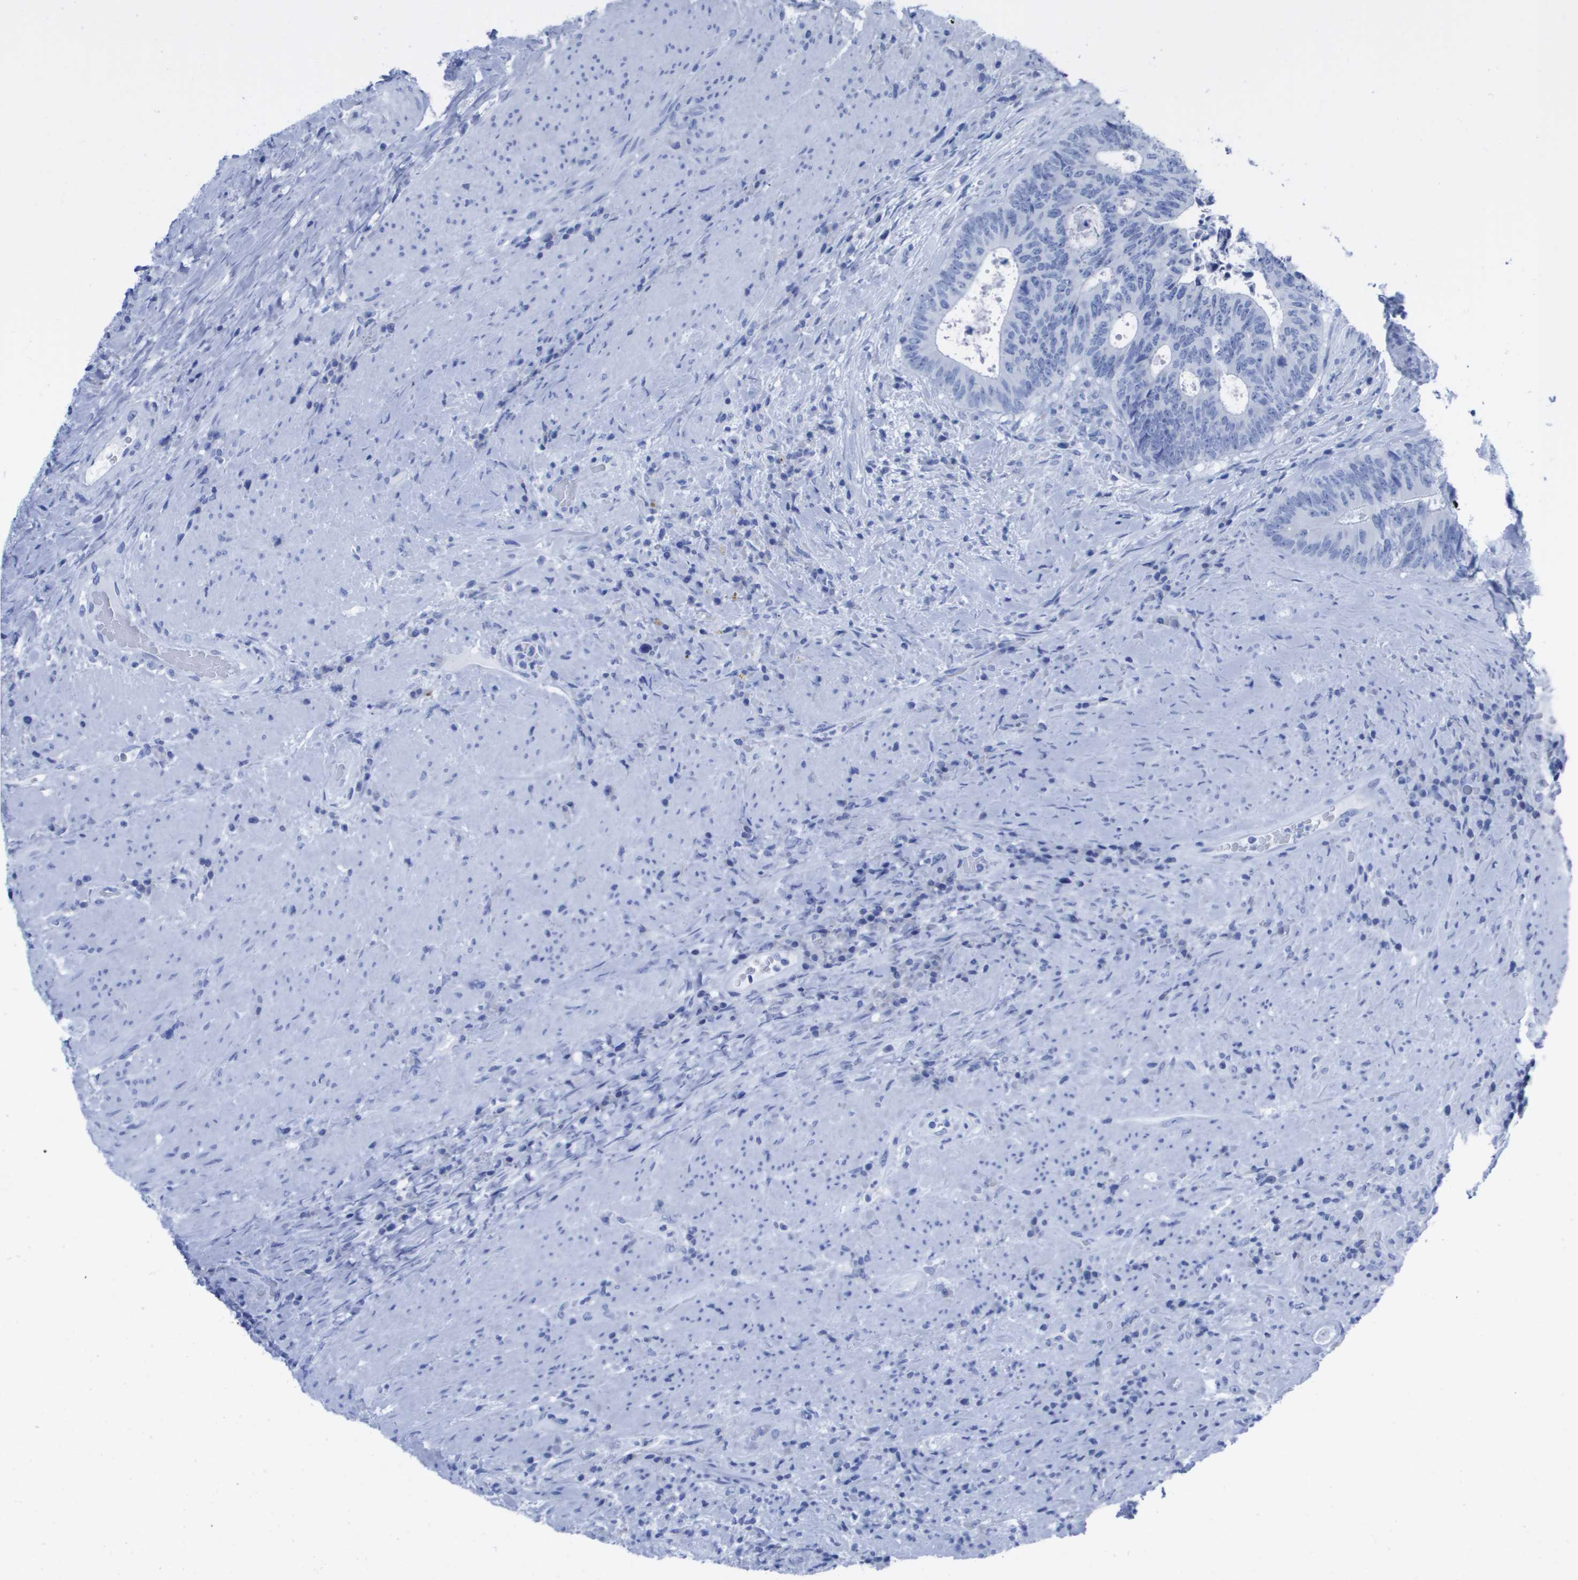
{"staining": {"intensity": "negative", "quantity": "none", "location": "none"}, "tissue": "colorectal cancer", "cell_type": "Tumor cells", "image_type": "cancer", "snomed": [{"axis": "morphology", "description": "Adenocarcinoma, NOS"}, {"axis": "topography", "description": "Rectum"}], "caption": "Immunohistochemistry (IHC) of colorectal cancer (adenocarcinoma) displays no staining in tumor cells.", "gene": "KCNA3", "patient": {"sex": "male", "age": 72}}